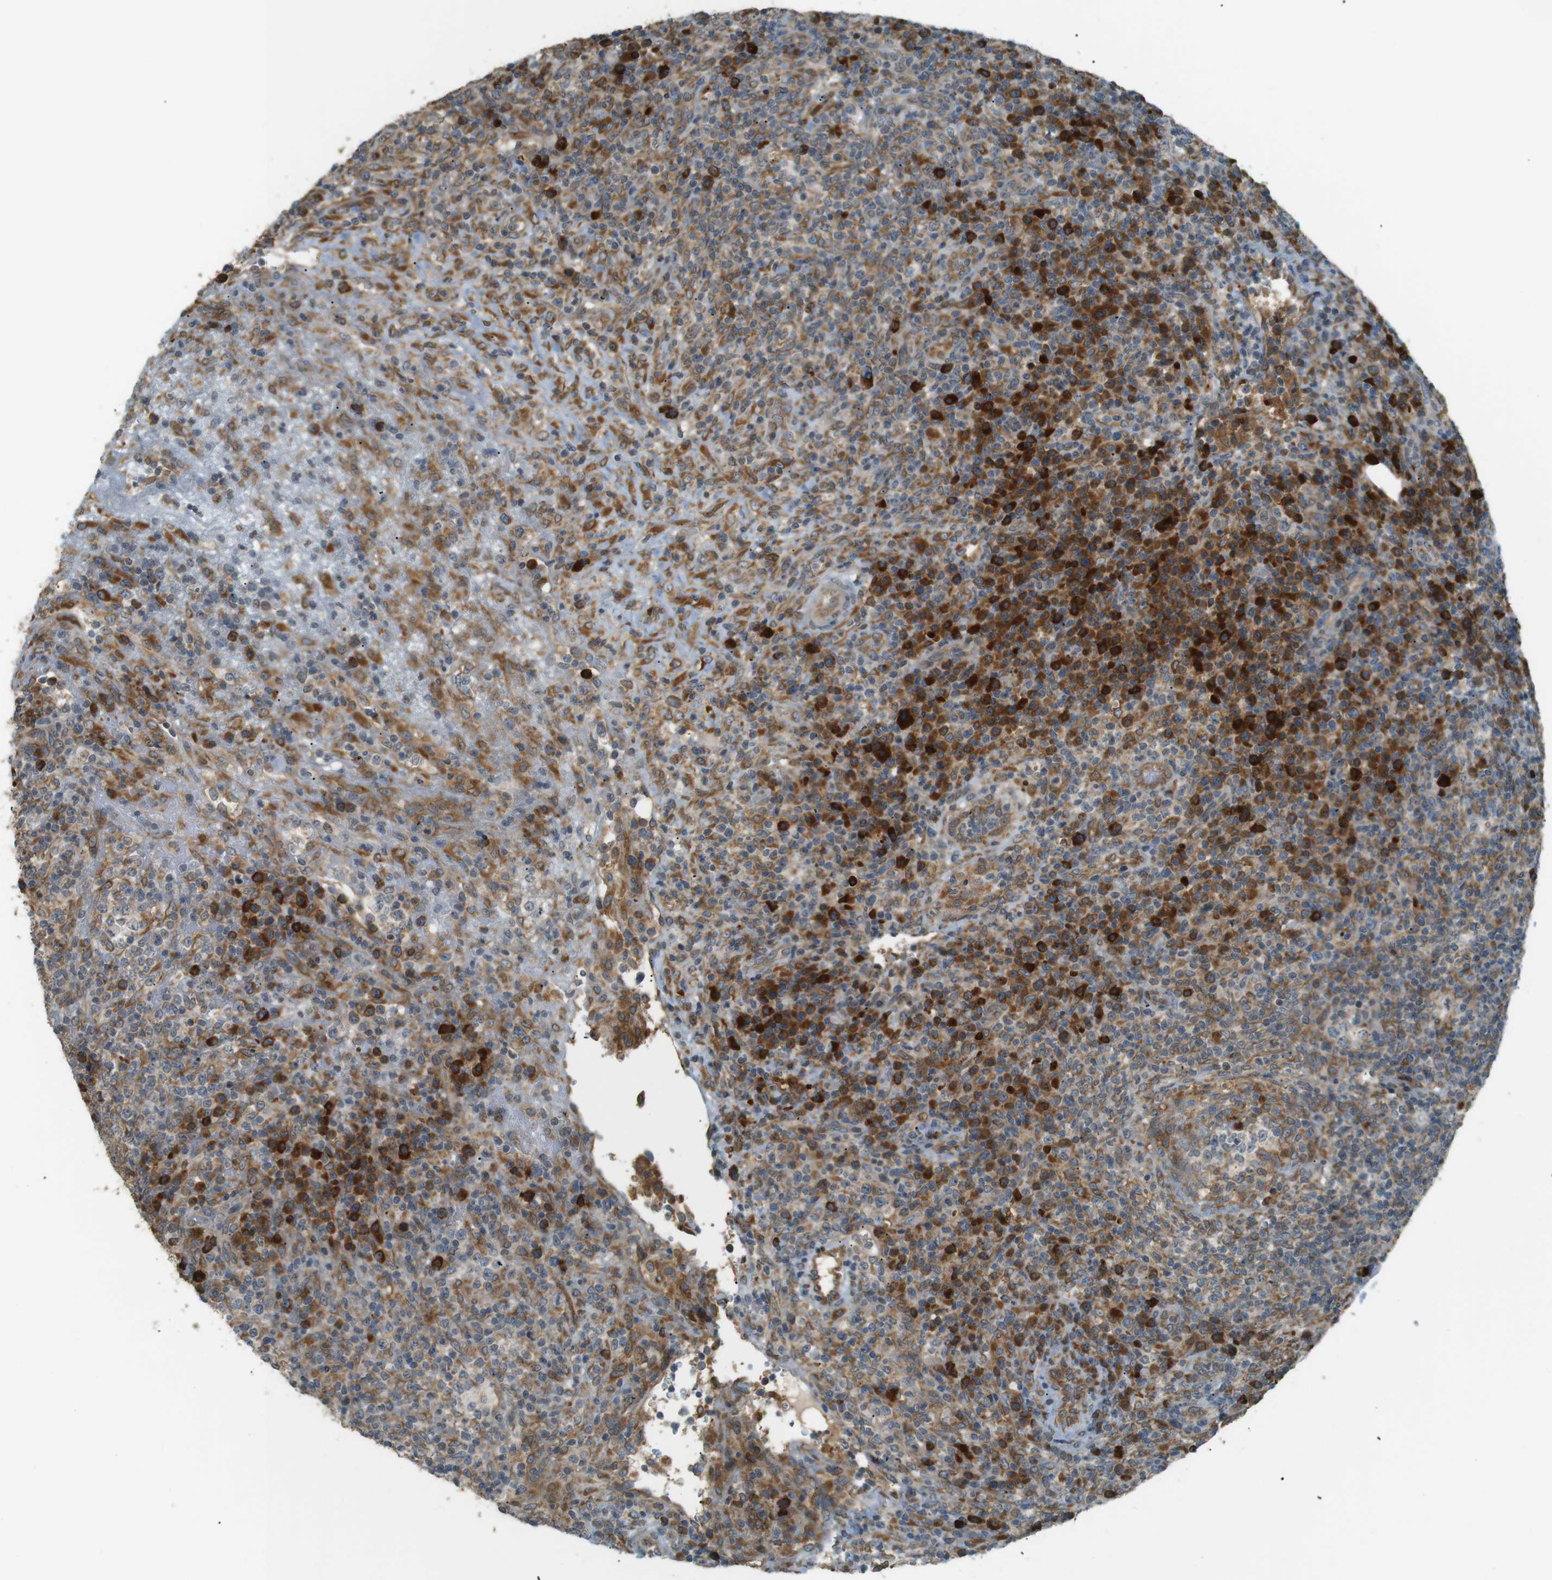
{"staining": {"intensity": "moderate", "quantity": "25%-75%", "location": "cytoplasmic/membranous"}, "tissue": "lymphoma", "cell_type": "Tumor cells", "image_type": "cancer", "snomed": [{"axis": "morphology", "description": "Malignant lymphoma, non-Hodgkin's type, High grade"}, {"axis": "topography", "description": "Lymph node"}], "caption": "There is medium levels of moderate cytoplasmic/membranous positivity in tumor cells of lymphoma, as demonstrated by immunohistochemical staining (brown color).", "gene": "TMED4", "patient": {"sex": "female", "age": 76}}